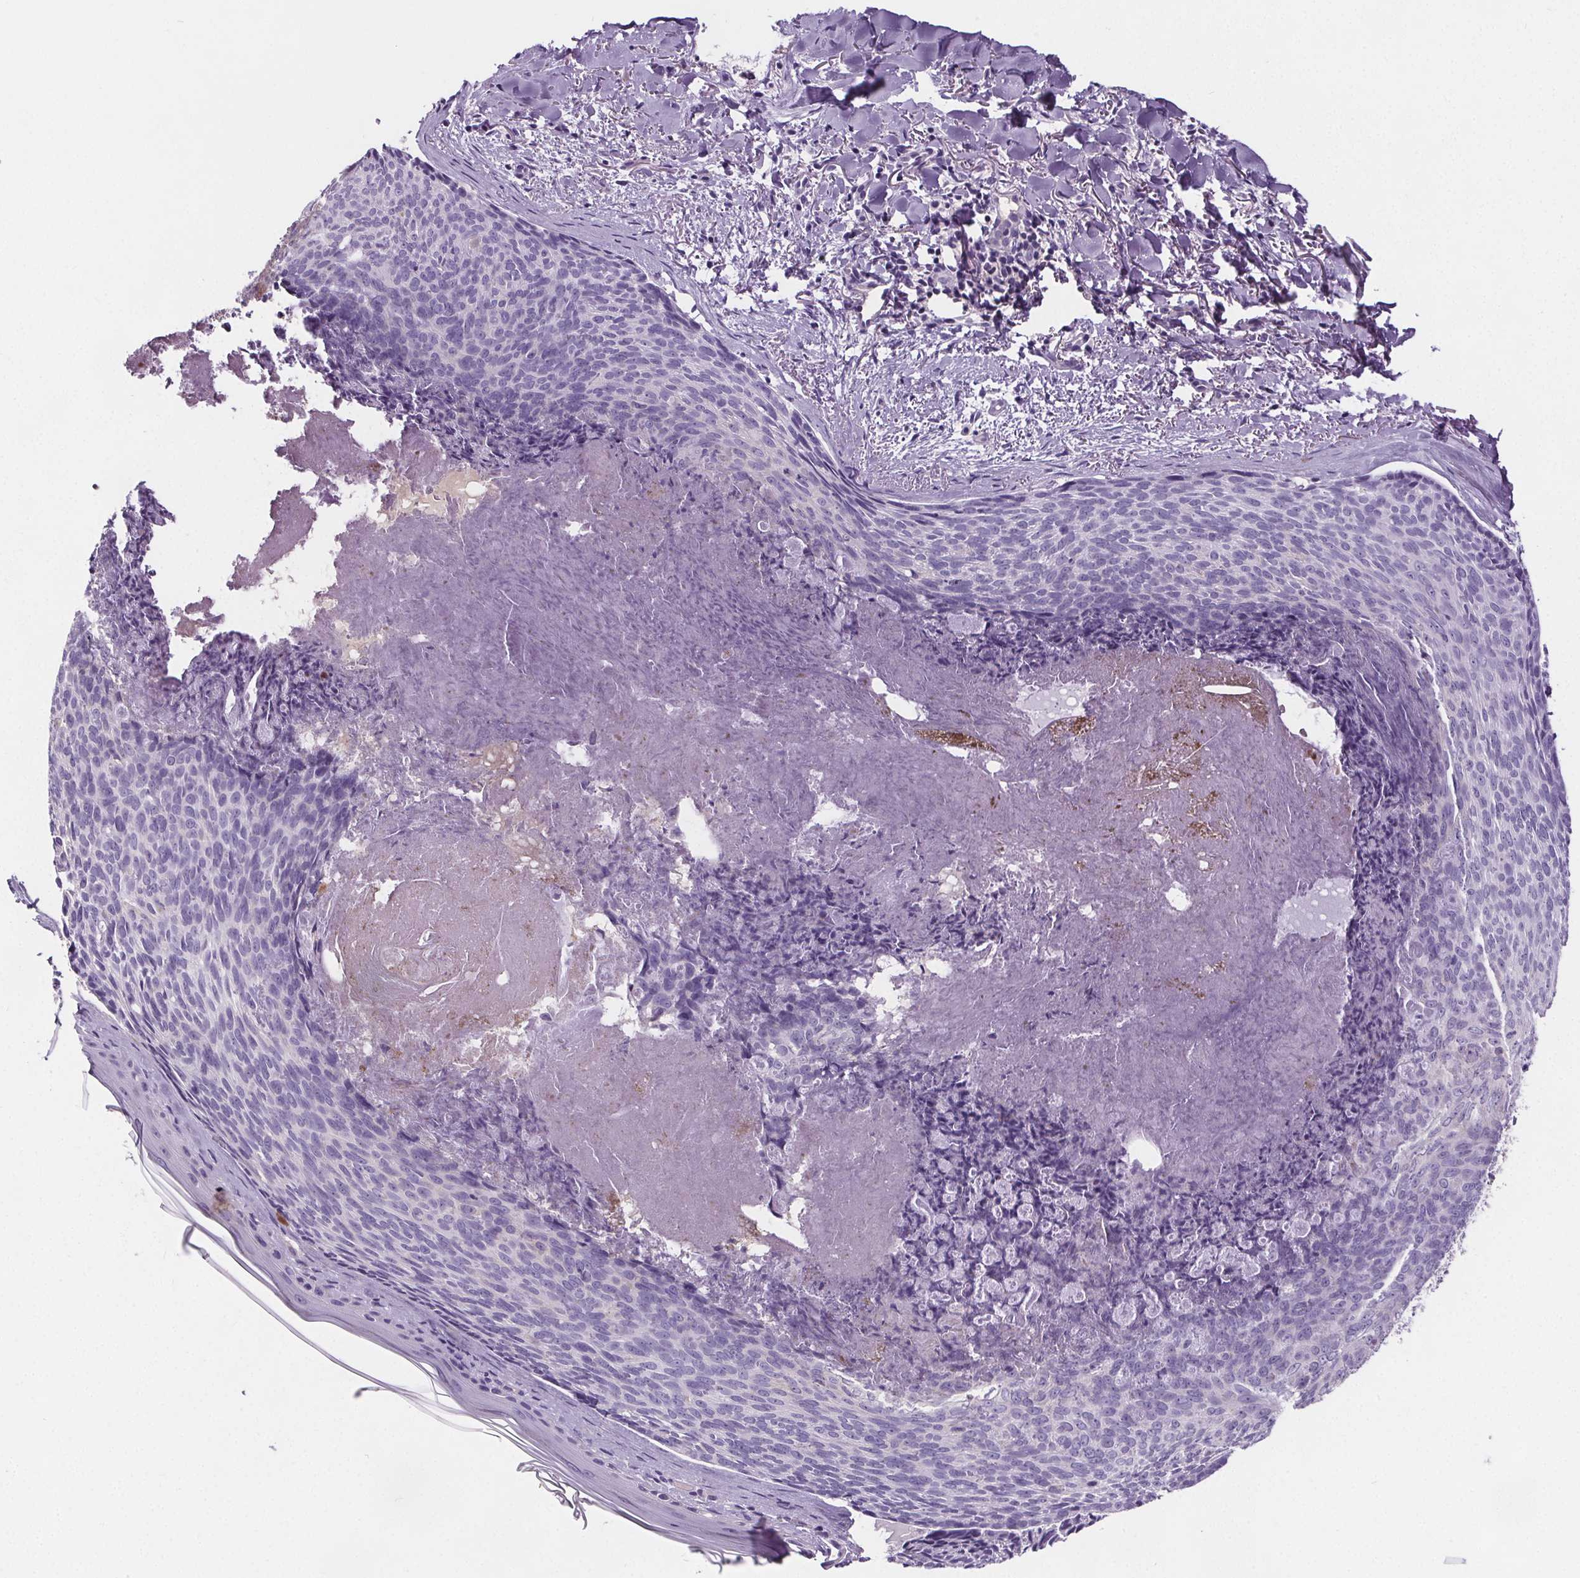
{"staining": {"intensity": "negative", "quantity": "none", "location": "none"}, "tissue": "skin cancer", "cell_type": "Tumor cells", "image_type": "cancer", "snomed": [{"axis": "morphology", "description": "Basal cell carcinoma"}, {"axis": "topography", "description": "Skin"}], "caption": "Tumor cells show no significant protein positivity in basal cell carcinoma (skin).", "gene": "CD5L", "patient": {"sex": "female", "age": 82}}